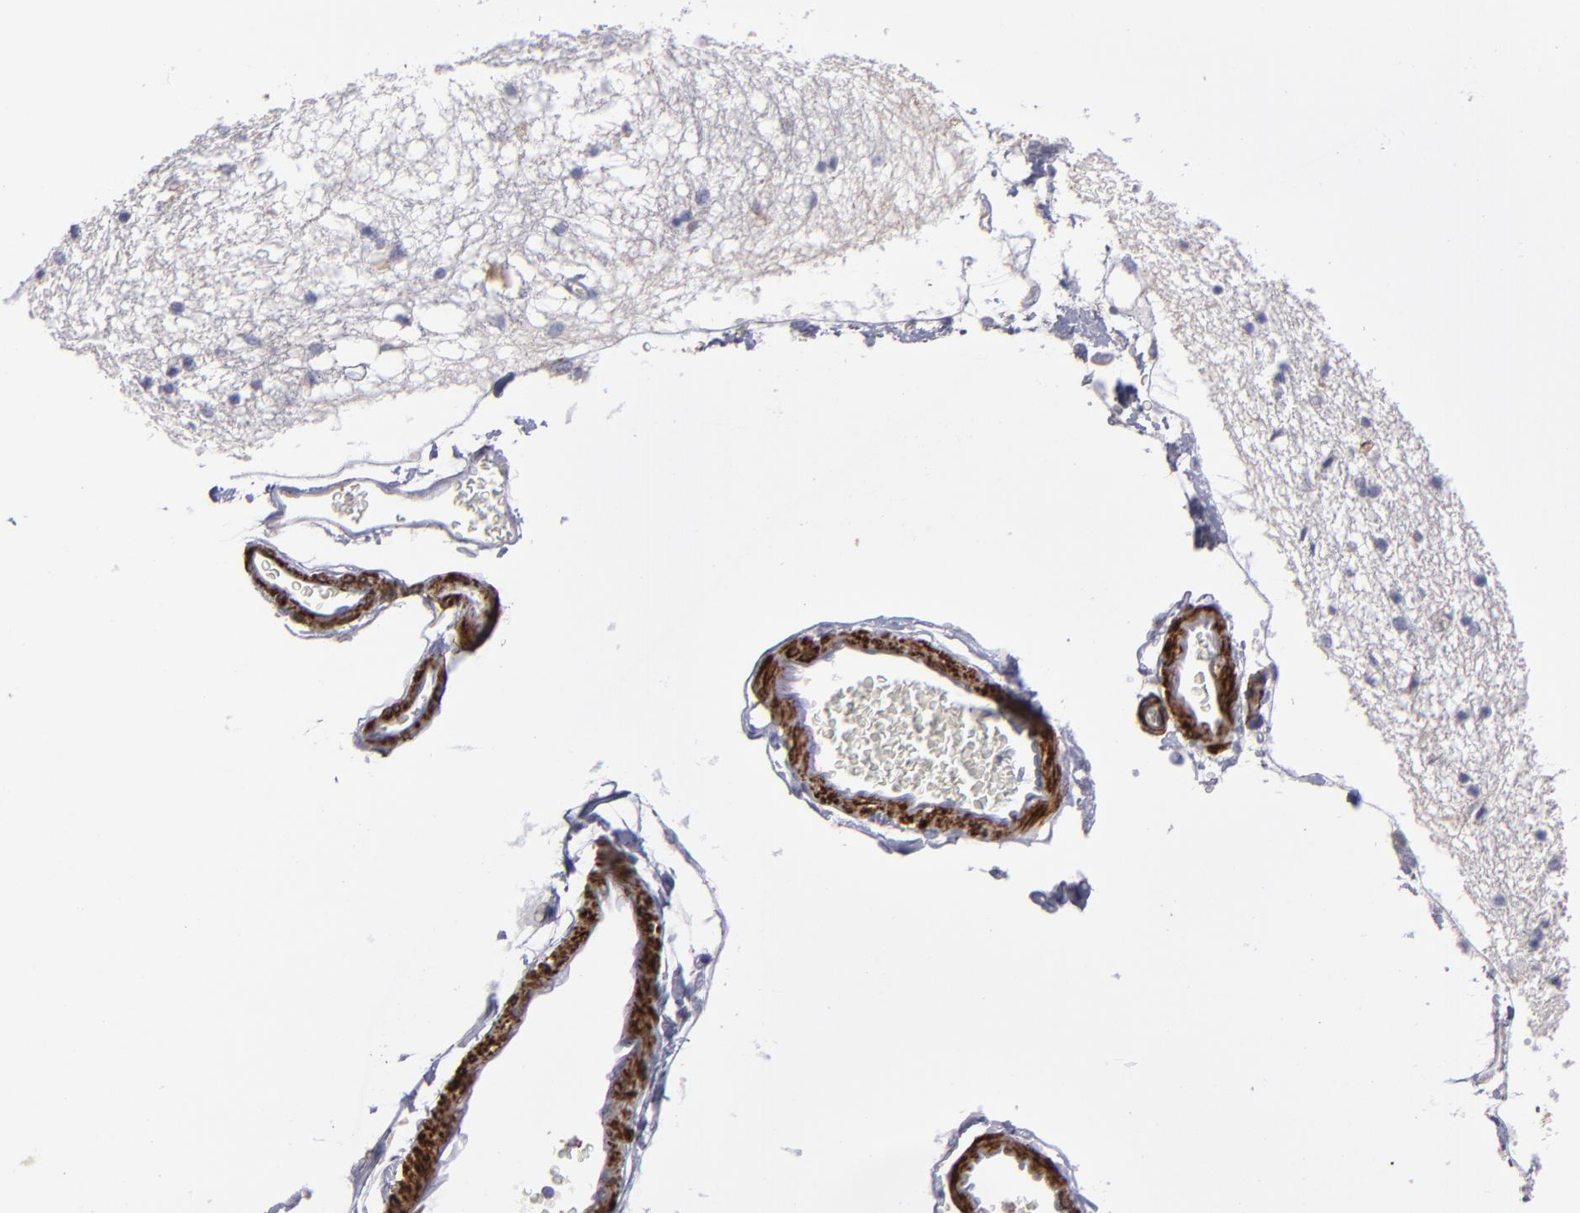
{"staining": {"intensity": "negative", "quantity": "none", "location": "none"}, "tissue": "hippocampus", "cell_type": "Glial cells", "image_type": "normal", "snomed": [{"axis": "morphology", "description": "Normal tissue, NOS"}, {"axis": "topography", "description": "Hippocampus"}], "caption": "IHC histopathology image of normal human hippocampus stained for a protein (brown), which exhibits no staining in glial cells.", "gene": "SLMAP", "patient": {"sex": "female", "age": 54}}